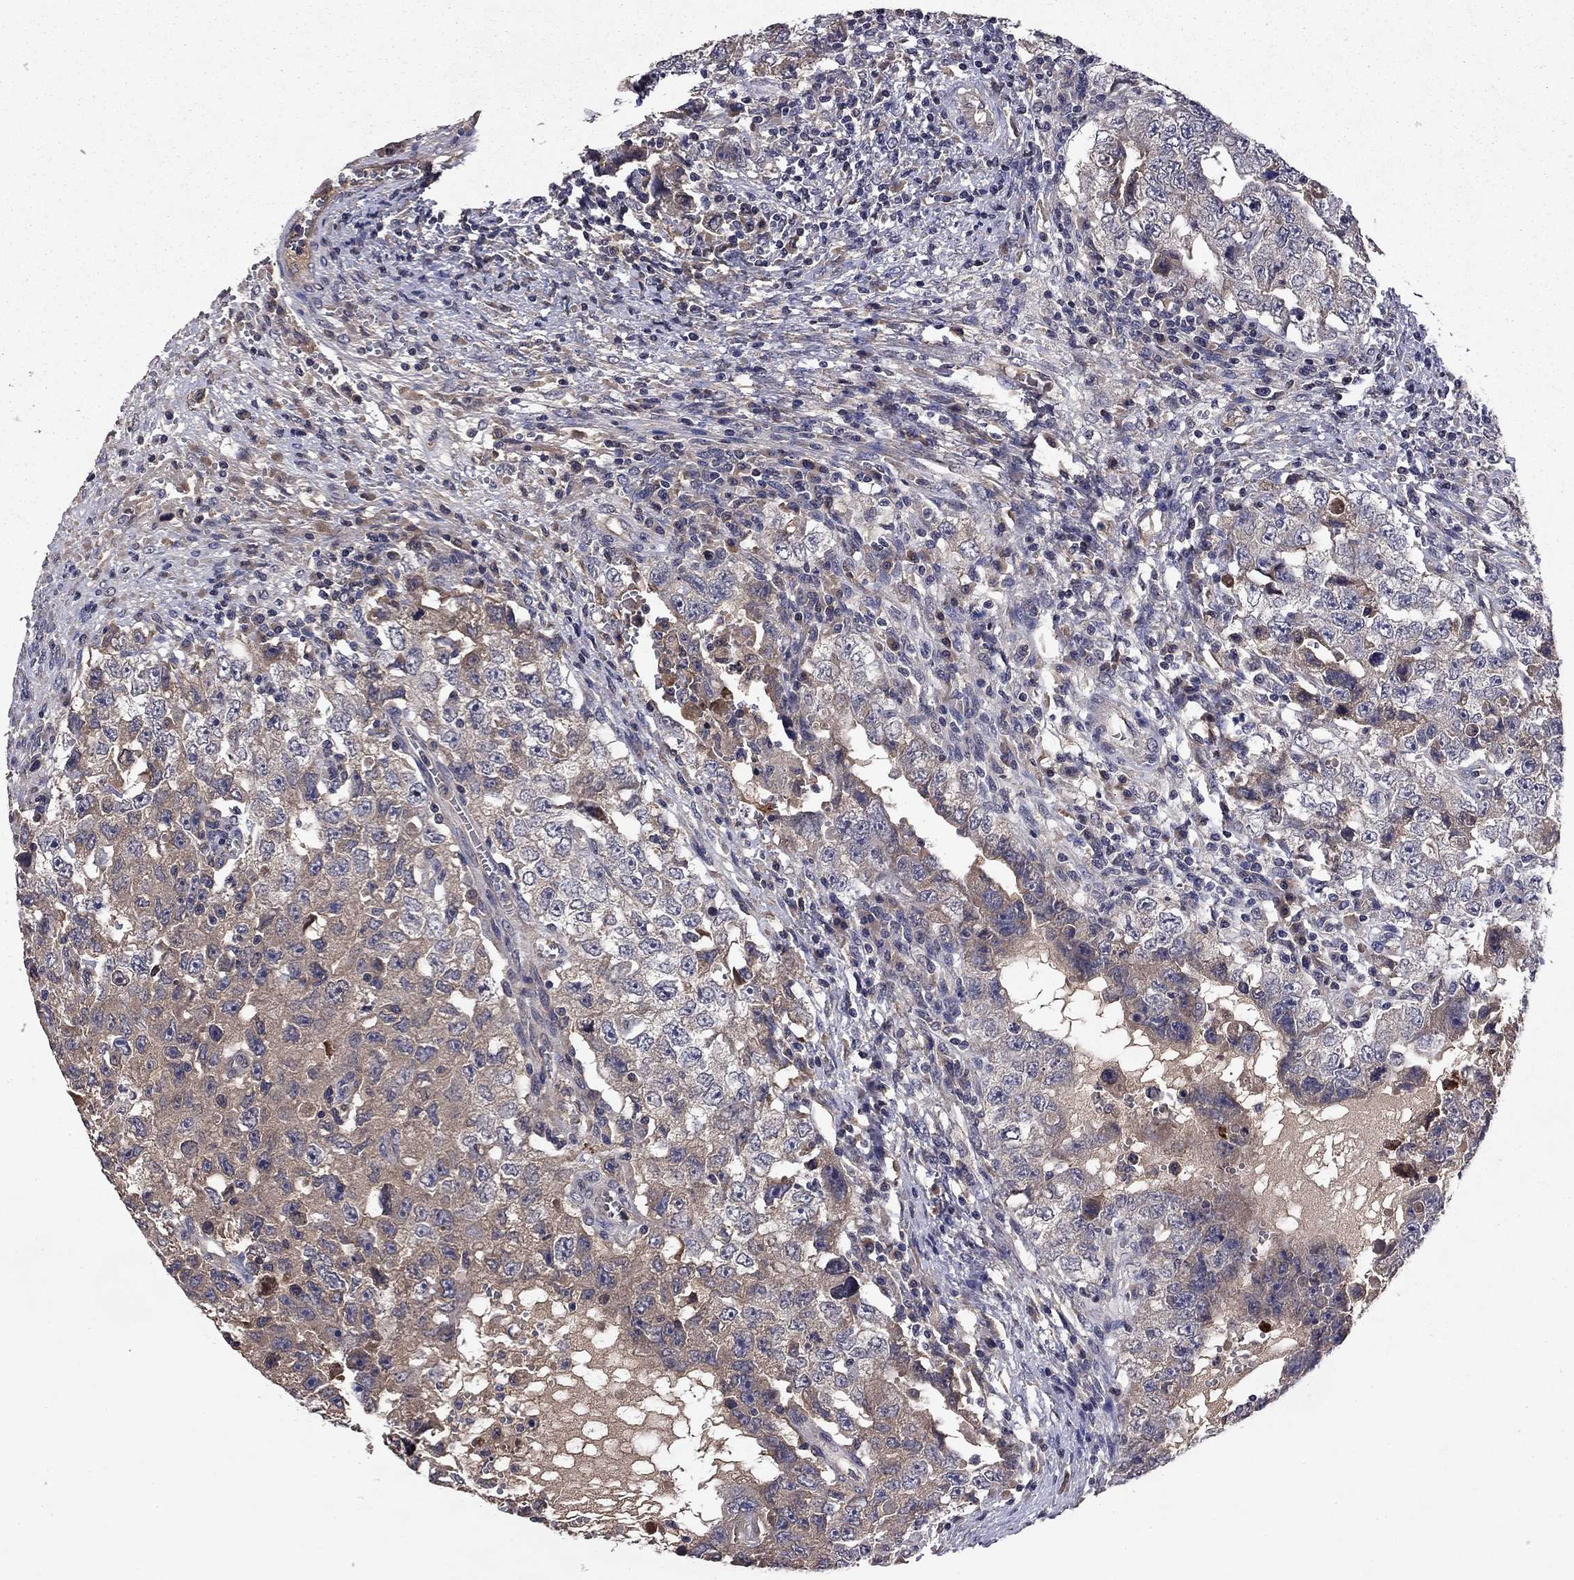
{"staining": {"intensity": "weak", "quantity": "25%-75%", "location": "cytoplasmic/membranous"}, "tissue": "testis cancer", "cell_type": "Tumor cells", "image_type": "cancer", "snomed": [{"axis": "morphology", "description": "Carcinoma, Embryonal, NOS"}, {"axis": "topography", "description": "Testis"}], "caption": "Weak cytoplasmic/membranous positivity is seen in about 25%-75% of tumor cells in testis cancer (embryonal carcinoma).", "gene": "PROS1", "patient": {"sex": "male", "age": 26}}